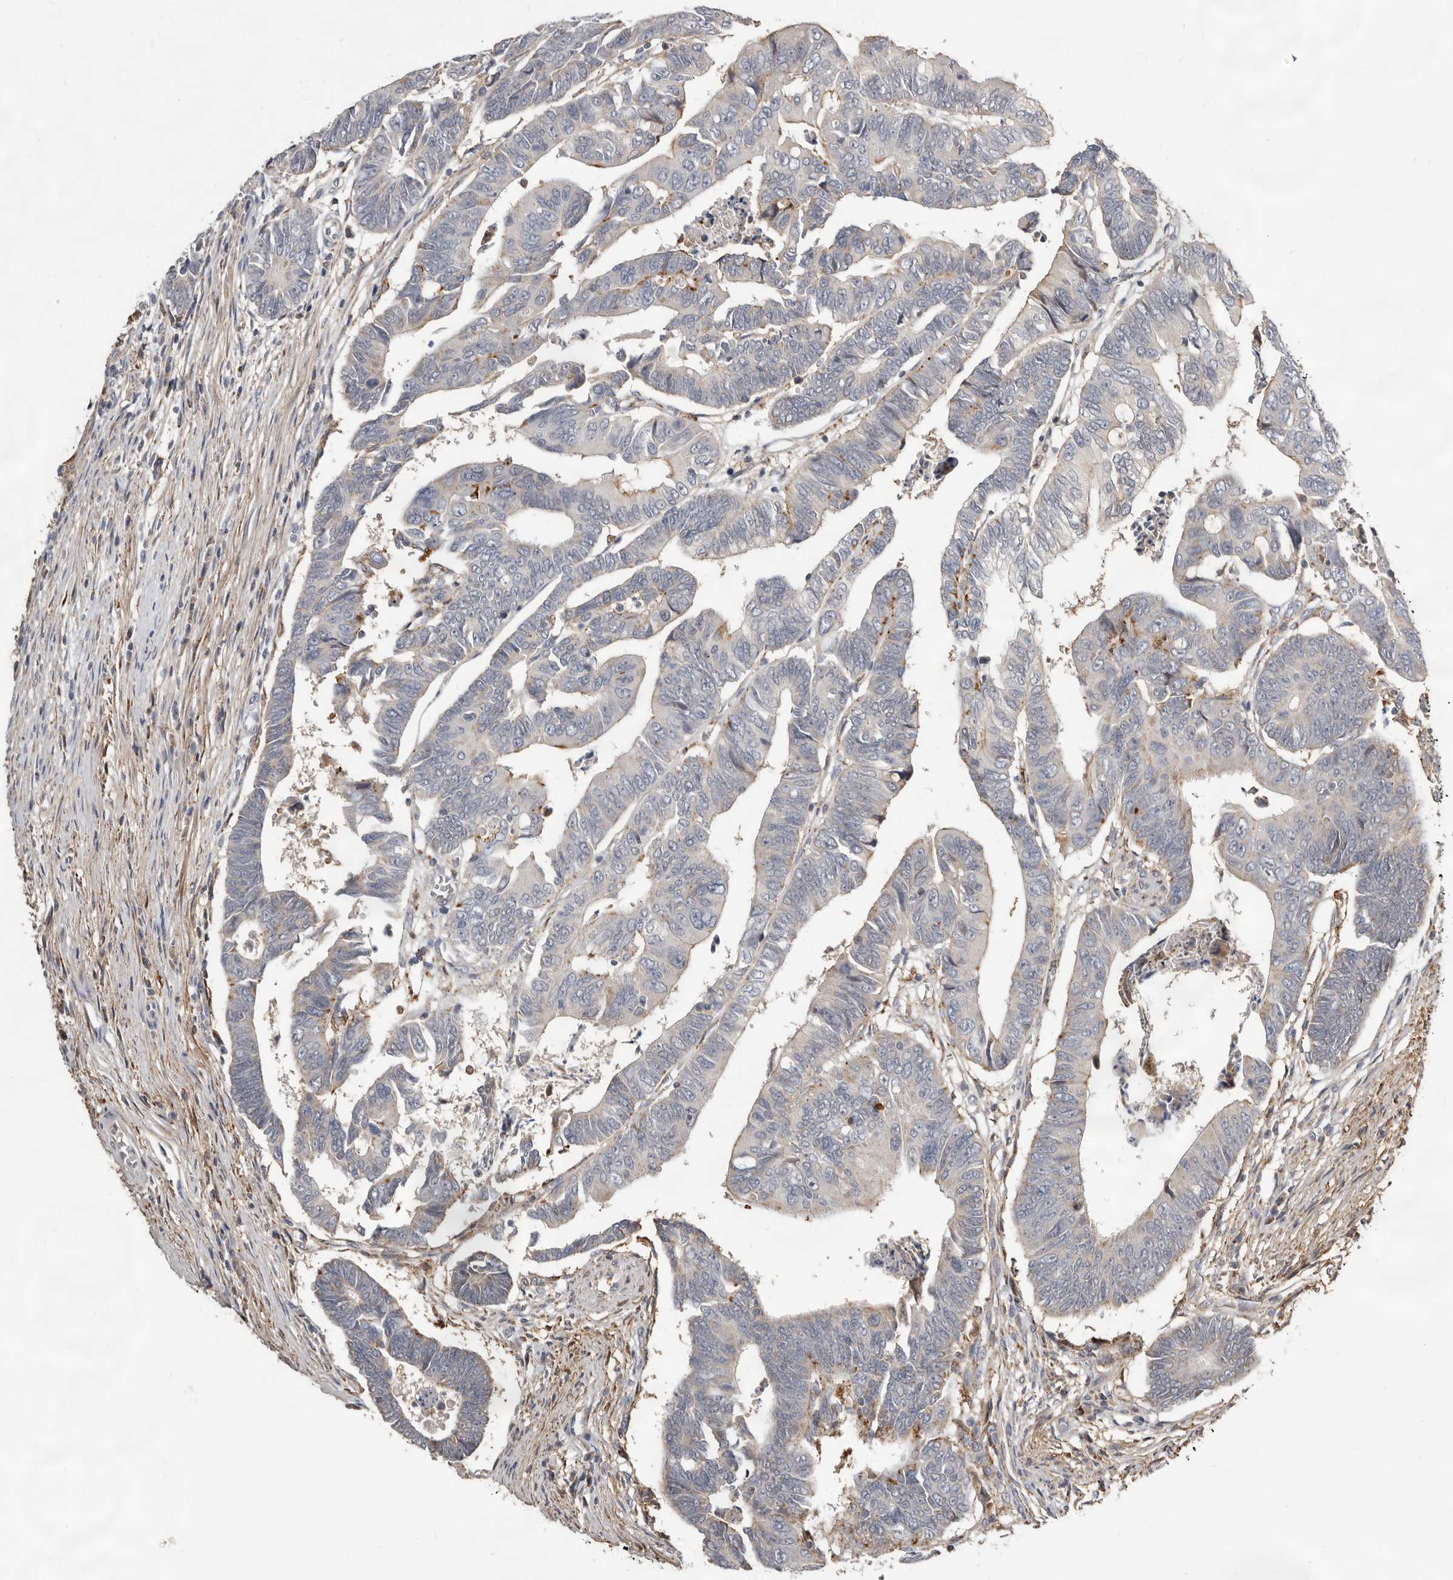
{"staining": {"intensity": "negative", "quantity": "none", "location": "none"}, "tissue": "colorectal cancer", "cell_type": "Tumor cells", "image_type": "cancer", "snomed": [{"axis": "morphology", "description": "Adenocarcinoma, NOS"}, {"axis": "topography", "description": "Rectum"}], "caption": "Immunohistochemistry histopathology image of human adenocarcinoma (colorectal) stained for a protein (brown), which exhibits no staining in tumor cells. (DAB immunohistochemistry visualized using brightfield microscopy, high magnification).", "gene": "KIF26B", "patient": {"sex": "female", "age": 65}}